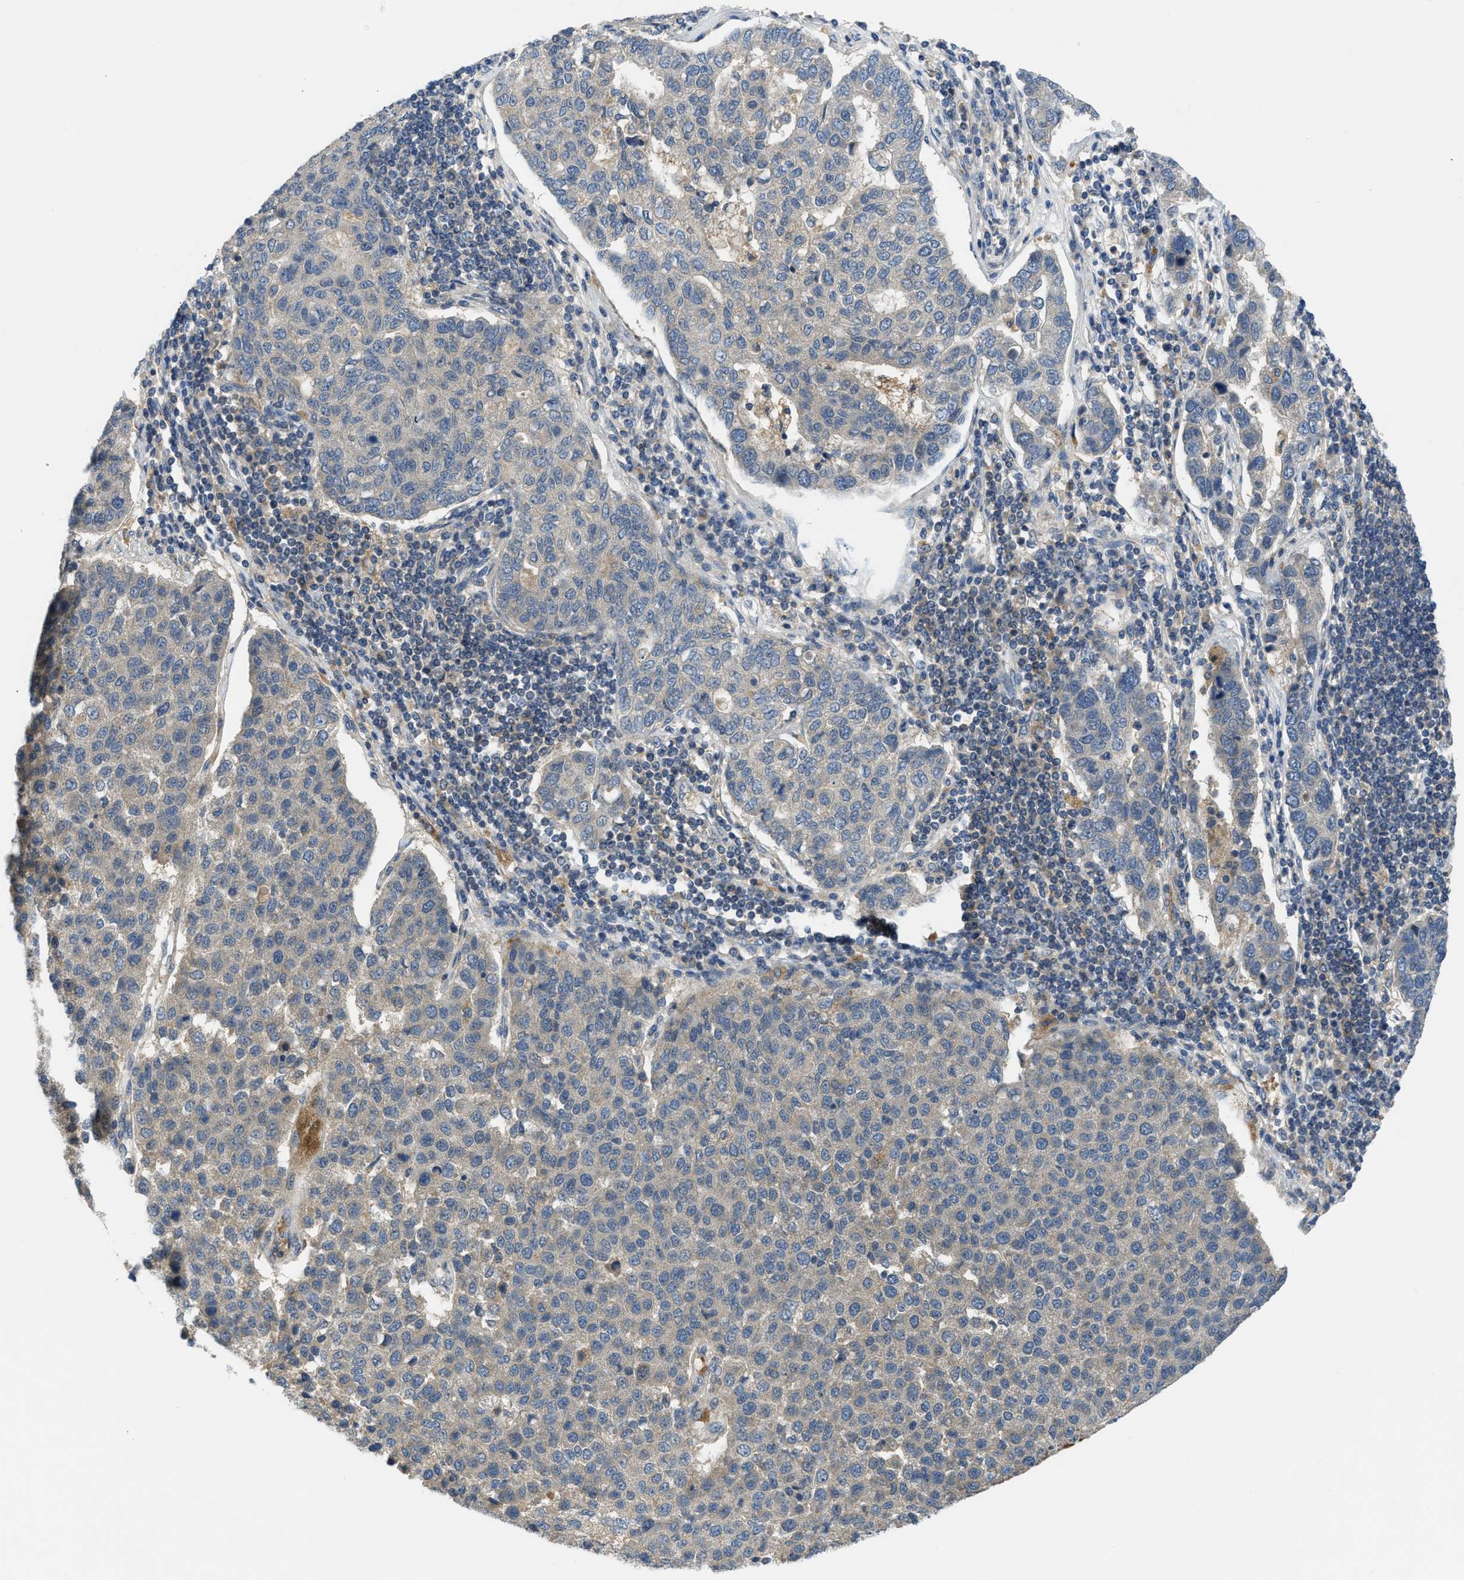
{"staining": {"intensity": "weak", "quantity": ">75%", "location": "cytoplasmic/membranous"}, "tissue": "pancreatic cancer", "cell_type": "Tumor cells", "image_type": "cancer", "snomed": [{"axis": "morphology", "description": "Adenocarcinoma, NOS"}, {"axis": "topography", "description": "Pancreas"}], "caption": "The image demonstrates staining of pancreatic cancer (adenocarcinoma), revealing weak cytoplasmic/membranous protein positivity (brown color) within tumor cells. The protein is shown in brown color, while the nuclei are stained blue.", "gene": "PDE7A", "patient": {"sex": "female", "age": 61}}